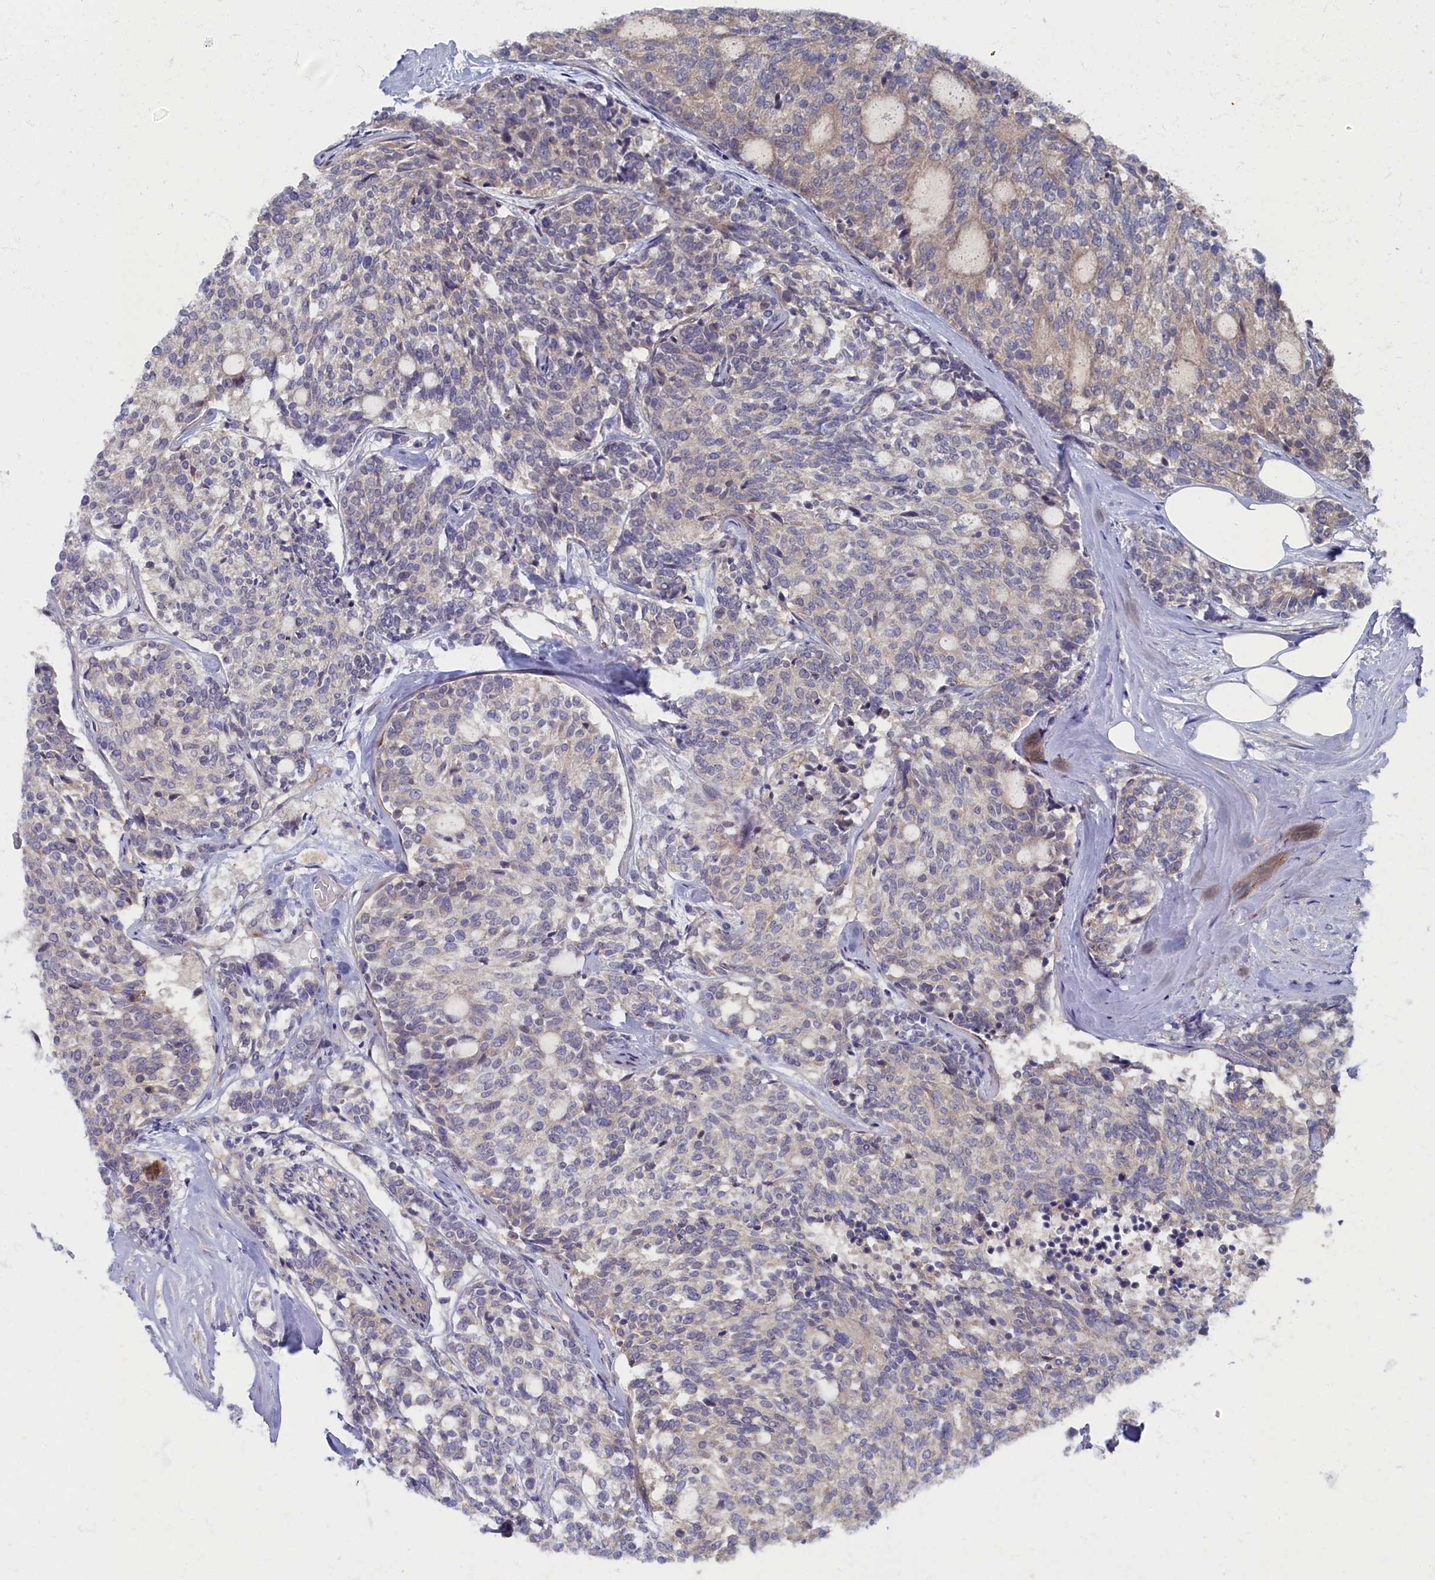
{"staining": {"intensity": "negative", "quantity": "none", "location": "none"}, "tissue": "carcinoid", "cell_type": "Tumor cells", "image_type": "cancer", "snomed": [{"axis": "morphology", "description": "Carcinoid, malignant, NOS"}, {"axis": "topography", "description": "Pancreas"}], "caption": "Malignant carcinoid stained for a protein using immunohistochemistry exhibits no staining tumor cells.", "gene": "WDR59", "patient": {"sex": "female", "age": 54}}